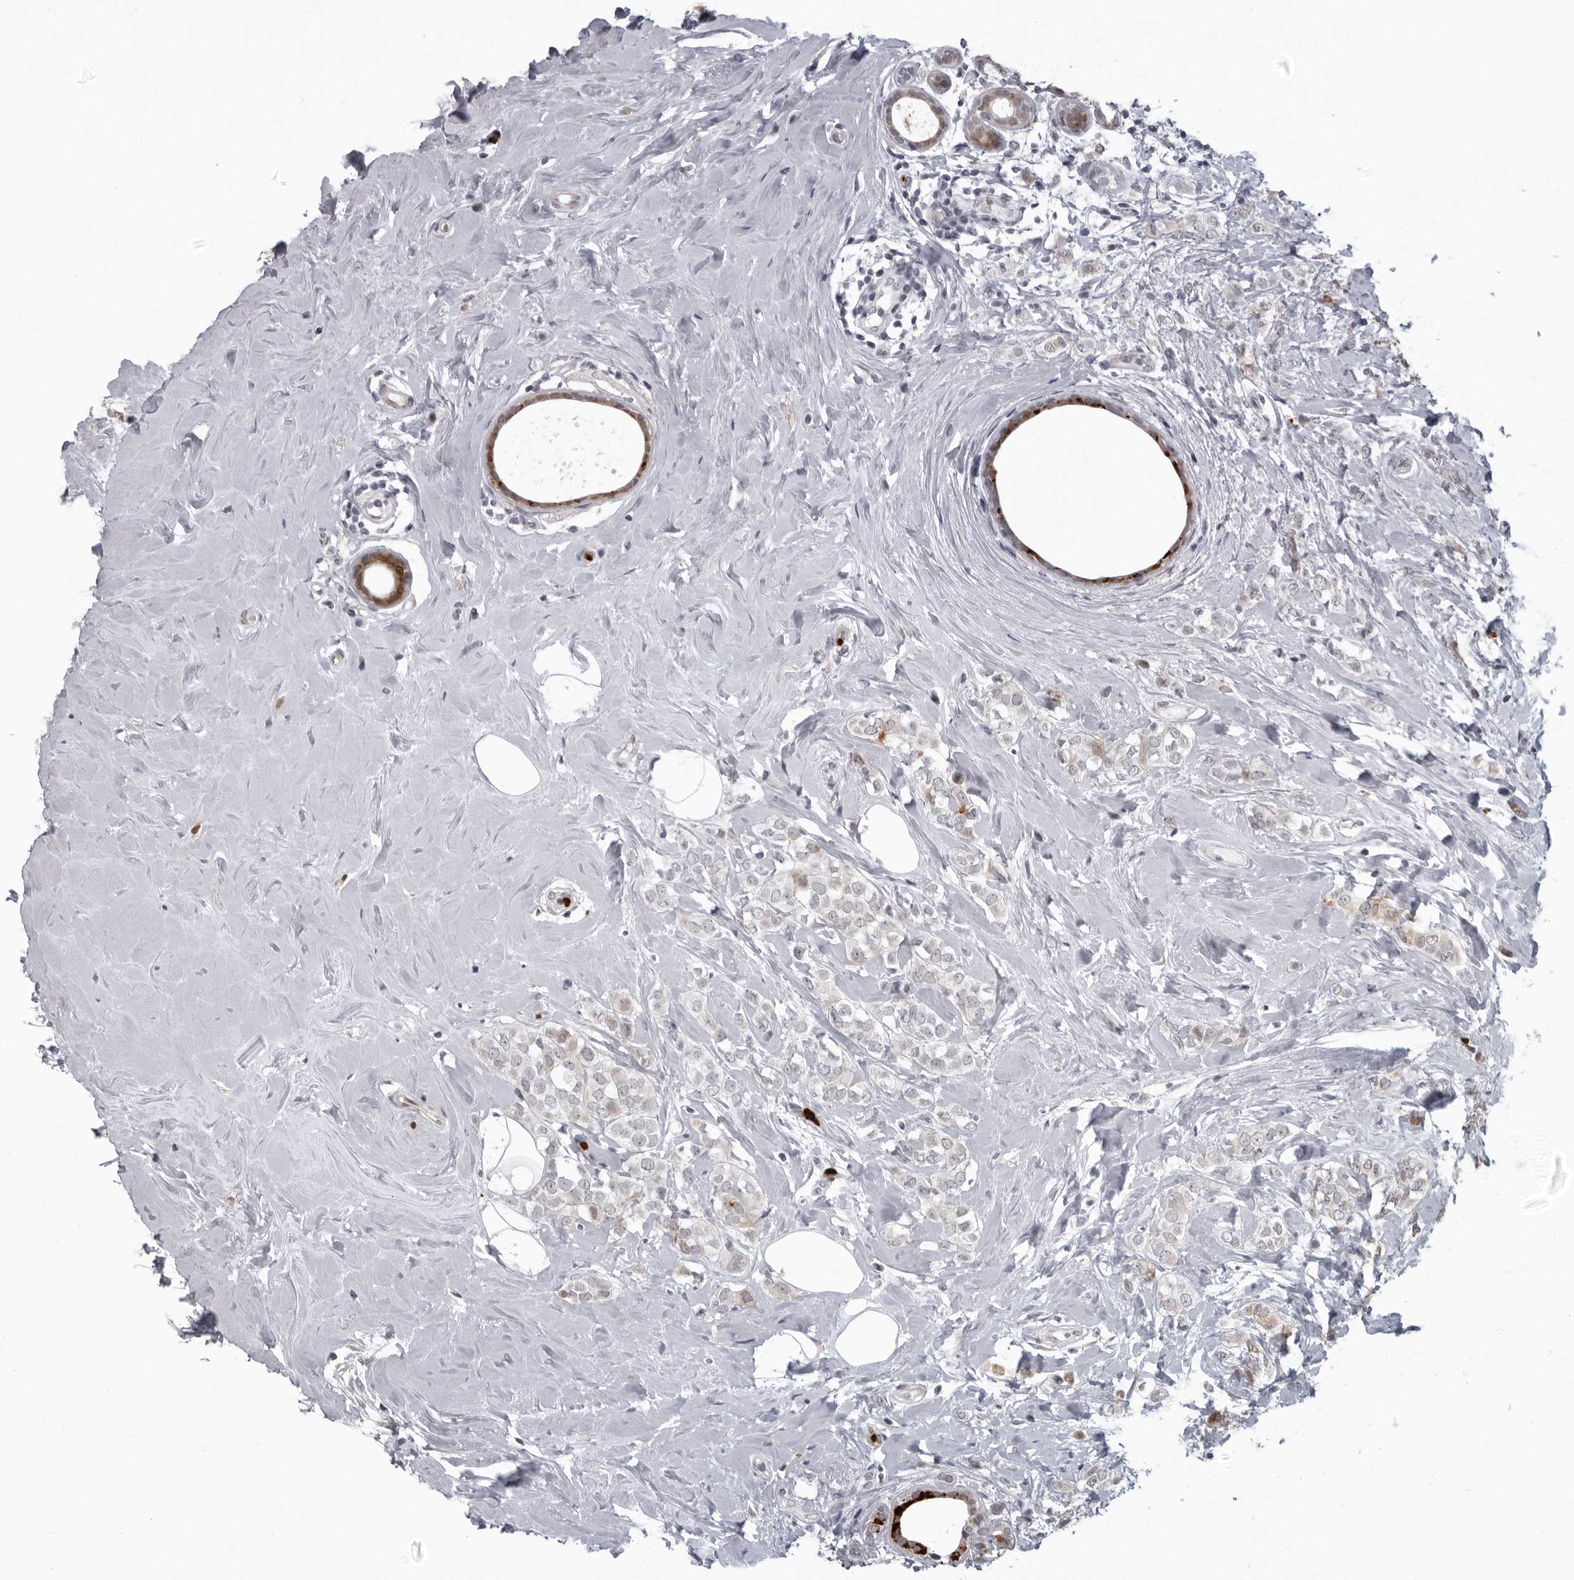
{"staining": {"intensity": "moderate", "quantity": "25%-75%", "location": "cytoplasmic/membranous"}, "tissue": "breast cancer", "cell_type": "Tumor cells", "image_type": "cancer", "snomed": [{"axis": "morphology", "description": "Lobular carcinoma"}, {"axis": "topography", "description": "Breast"}], "caption": "Breast cancer (lobular carcinoma) stained with DAB (3,3'-diaminobenzidine) immunohistochemistry demonstrates medium levels of moderate cytoplasmic/membranous staining in approximately 25%-75% of tumor cells.", "gene": "THOP1", "patient": {"sex": "female", "age": 47}}